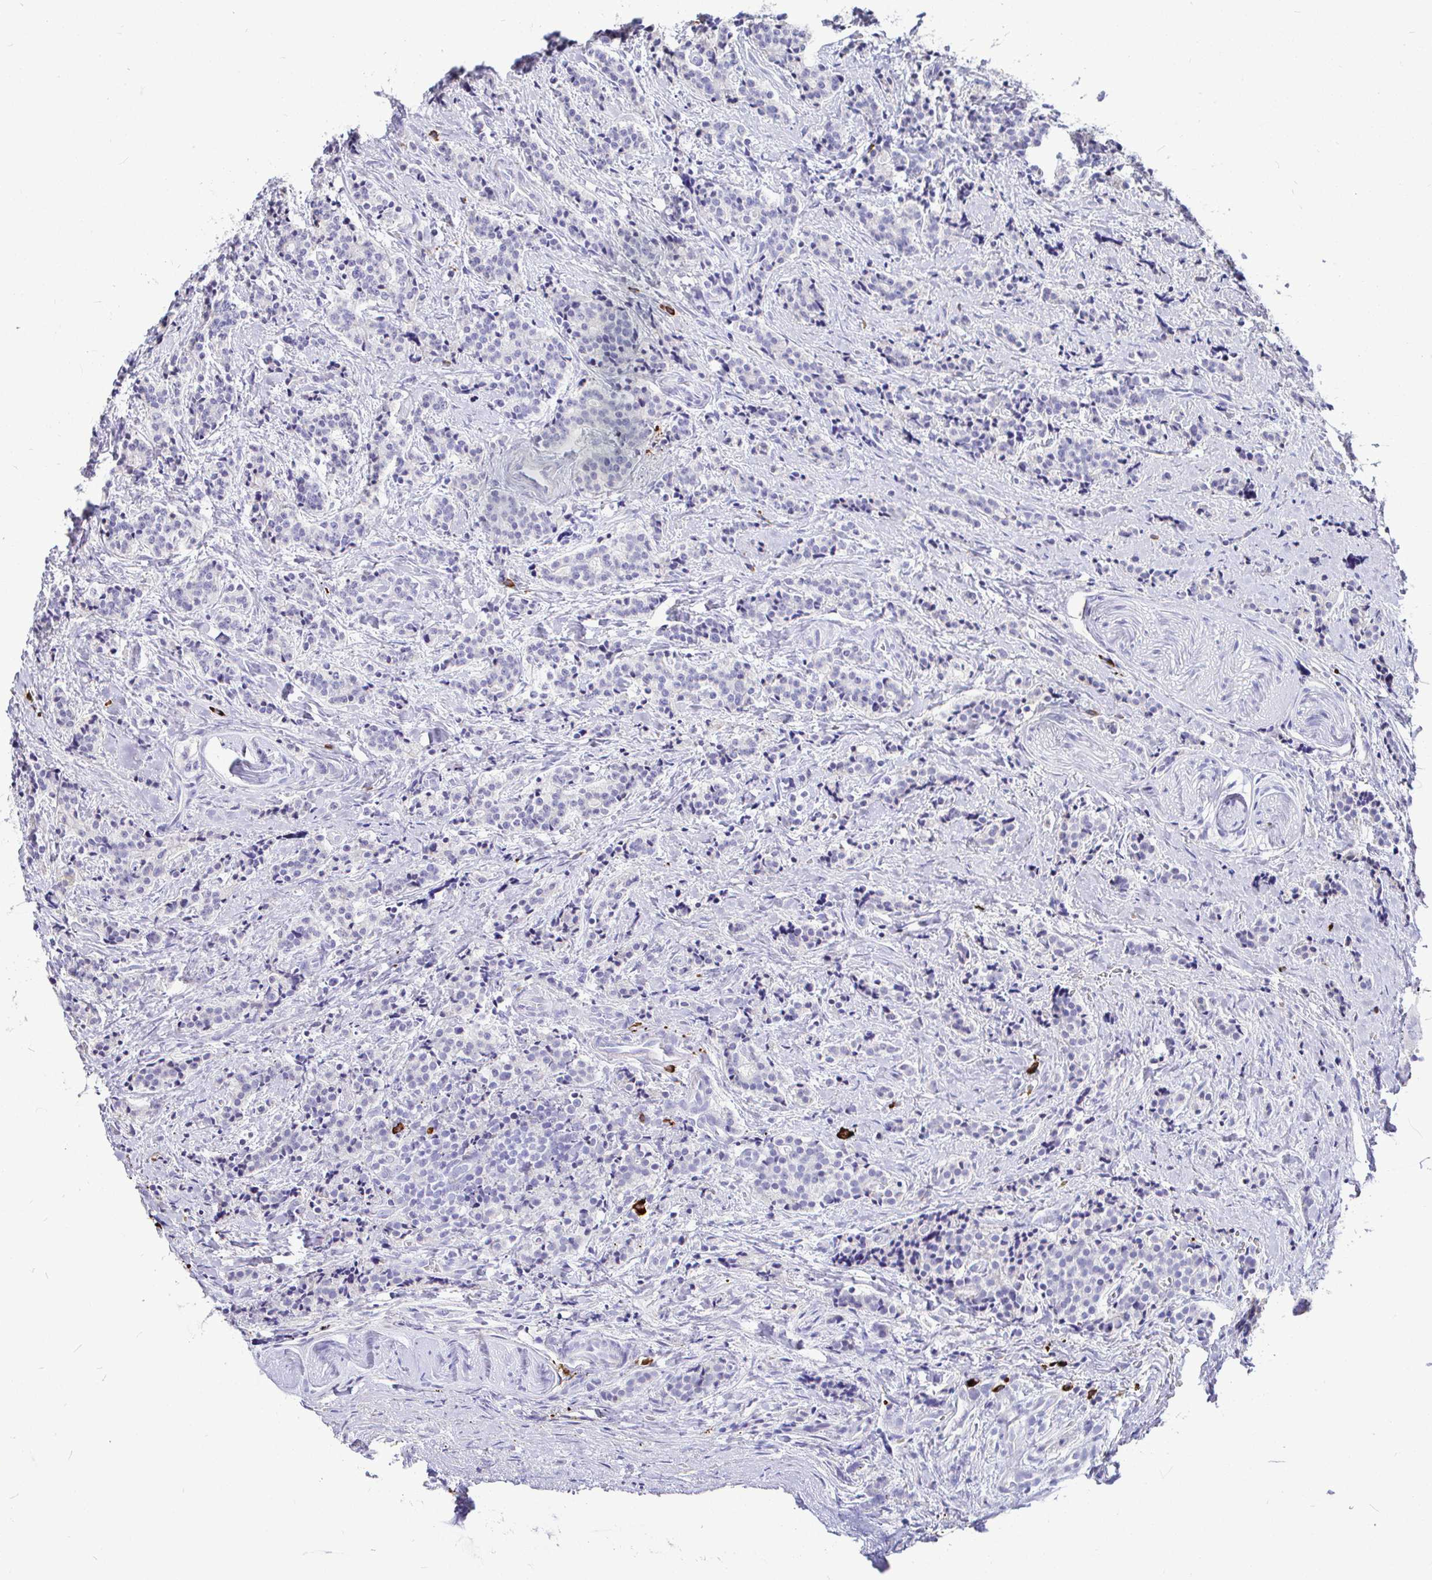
{"staining": {"intensity": "negative", "quantity": "none", "location": "none"}, "tissue": "carcinoid", "cell_type": "Tumor cells", "image_type": "cancer", "snomed": [{"axis": "morphology", "description": "Carcinoid, malignant, NOS"}, {"axis": "topography", "description": "Small intestine"}], "caption": "Tumor cells are negative for brown protein staining in carcinoid. The staining is performed using DAB brown chromogen with nuclei counter-stained in using hematoxylin.", "gene": "CCDC62", "patient": {"sex": "female", "age": 73}}